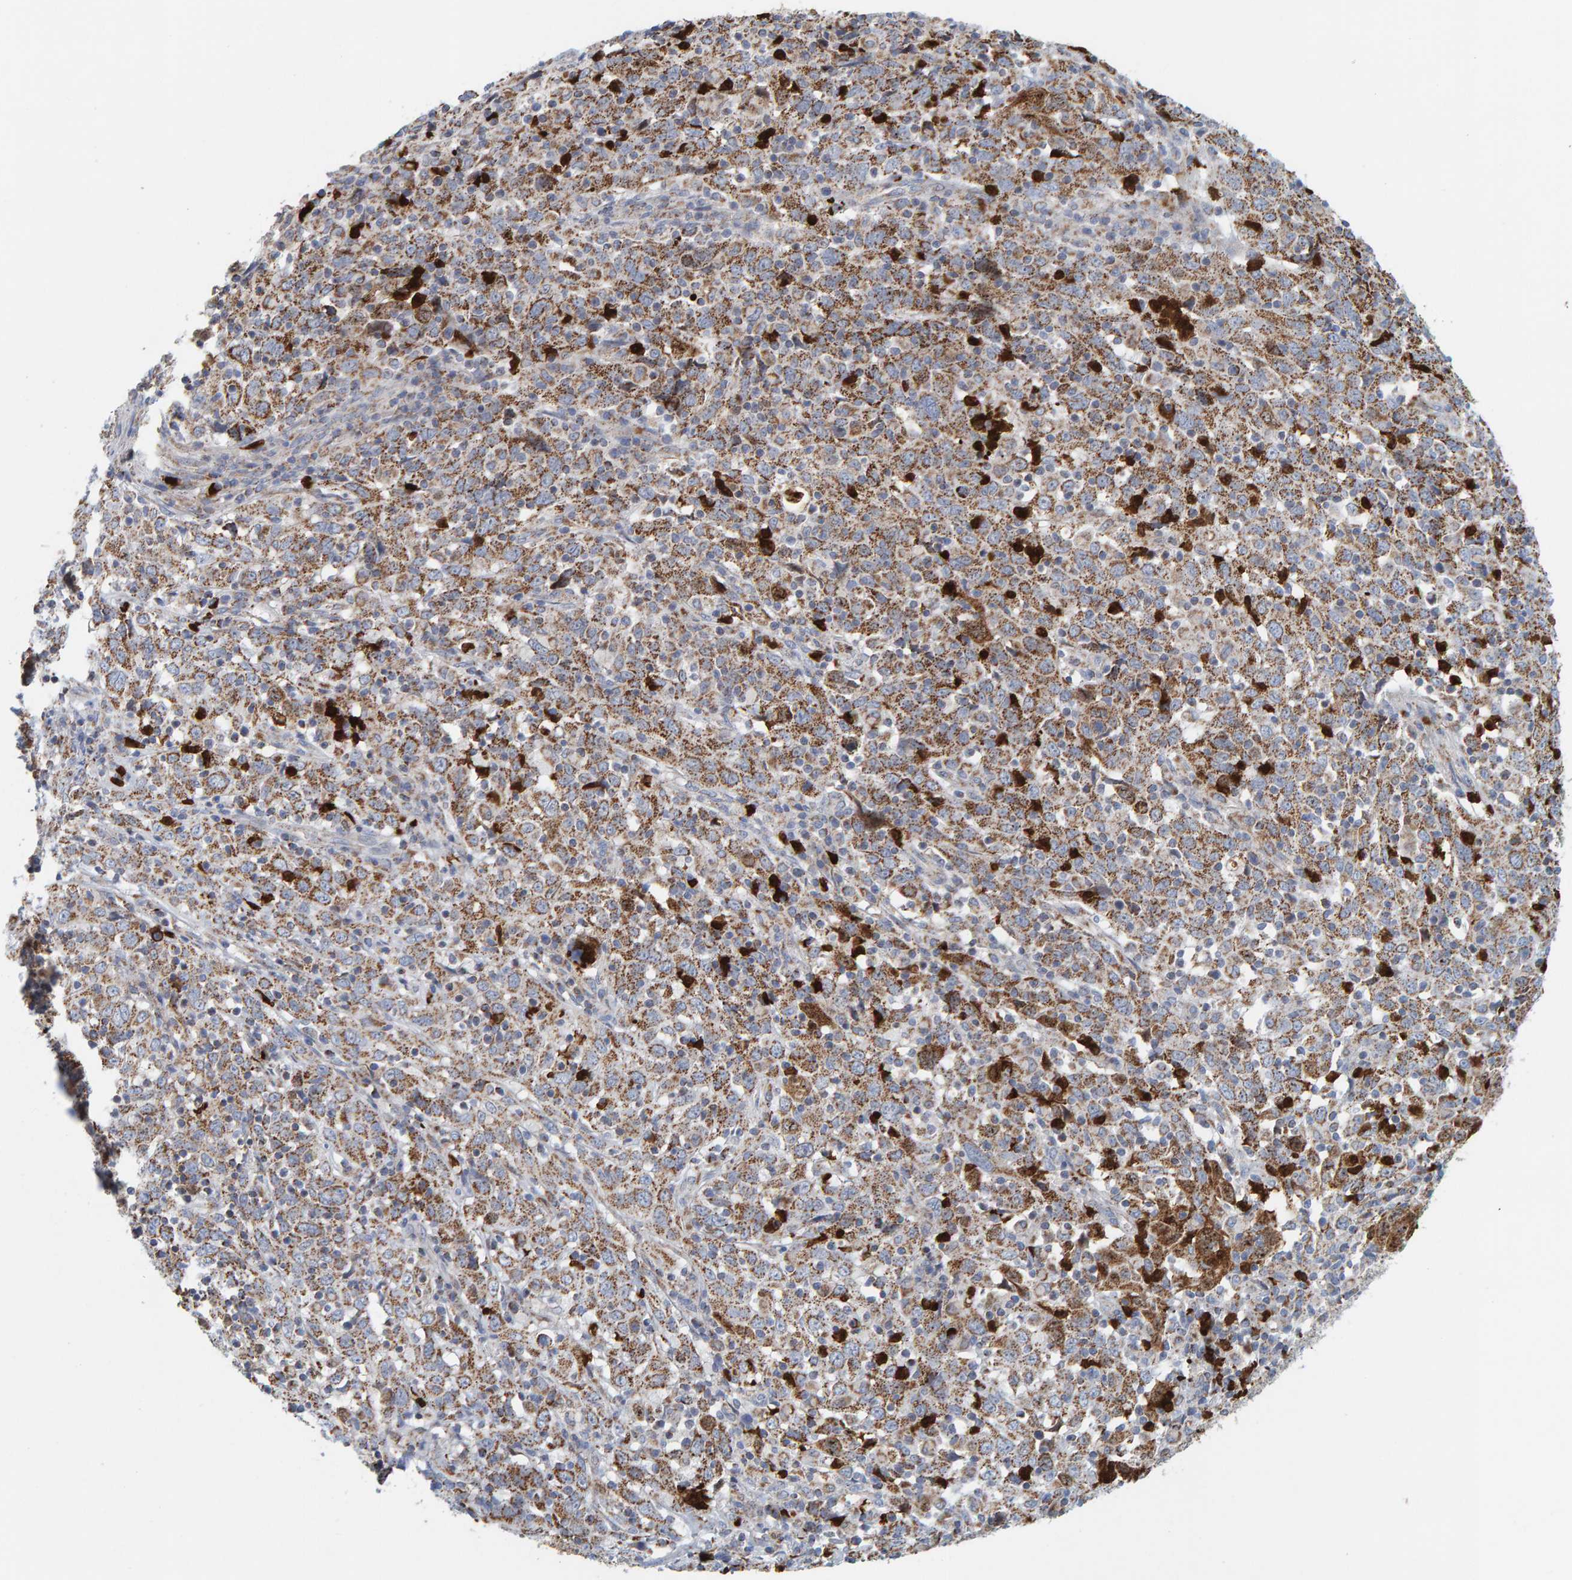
{"staining": {"intensity": "moderate", "quantity": ">75%", "location": "cytoplasmic/membranous"}, "tissue": "cervical cancer", "cell_type": "Tumor cells", "image_type": "cancer", "snomed": [{"axis": "morphology", "description": "Squamous cell carcinoma, NOS"}, {"axis": "topography", "description": "Cervix"}], "caption": "Protein staining of cervical cancer tissue shows moderate cytoplasmic/membranous staining in approximately >75% of tumor cells.", "gene": "B9D1", "patient": {"sex": "female", "age": 46}}